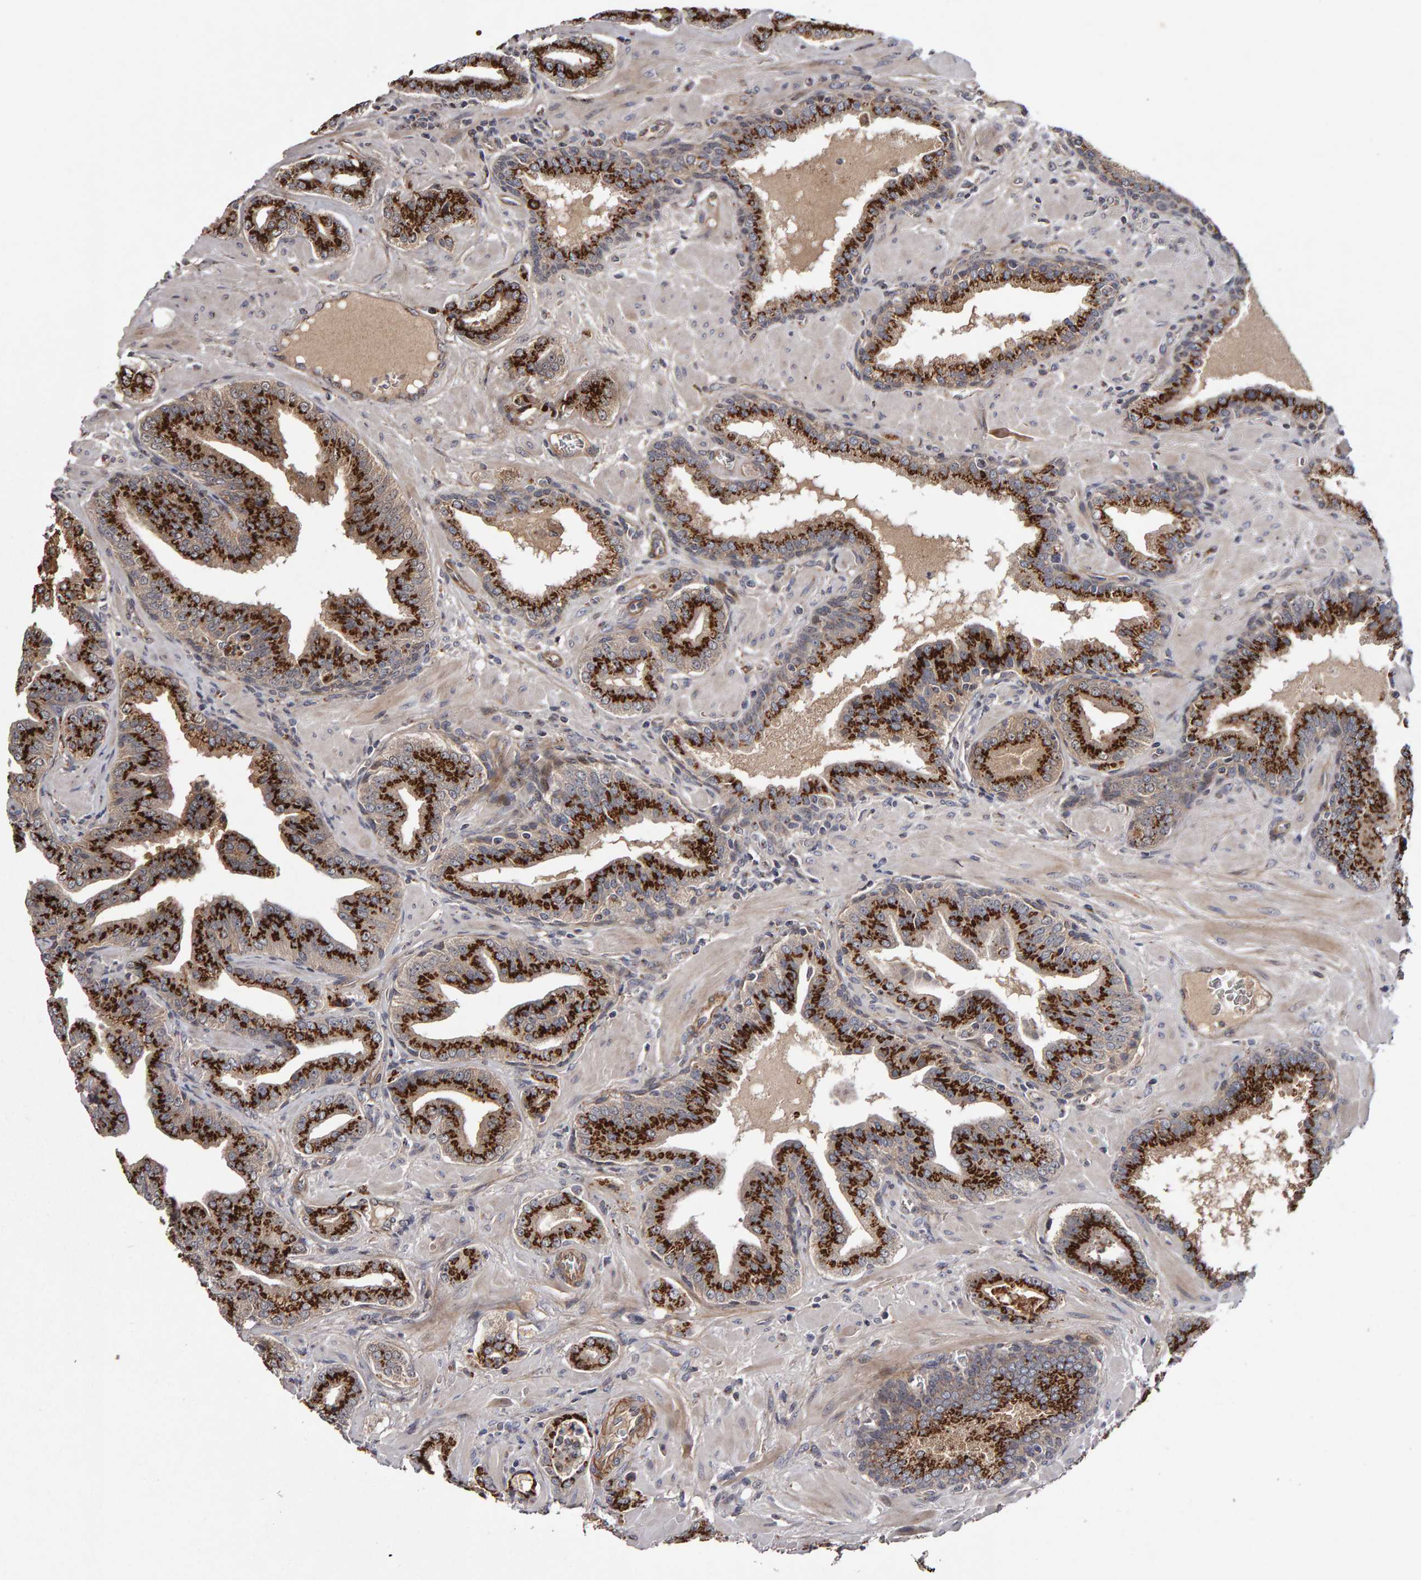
{"staining": {"intensity": "strong", "quantity": ">75%", "location": "cytoplasmic/membranous"}, "tissue": "prostate cancer", "cell_type": "Tumor cells", "image_type": "cancer", "snomed": [{"axis": "morphology", "description": "Adenocarcinoma, Low grade"}, {"axis": "topography", "description": "Prostate"}], "caption": "Low-grade adenocarcinoma (prostate) tissue demonstrates strong cytoplasmic/membranous expression in approximately >75% of tumor cells, visualized by immunohistochemistry.", "gene": "CANT1", "patient": {"sex": "male", "age": 62}}